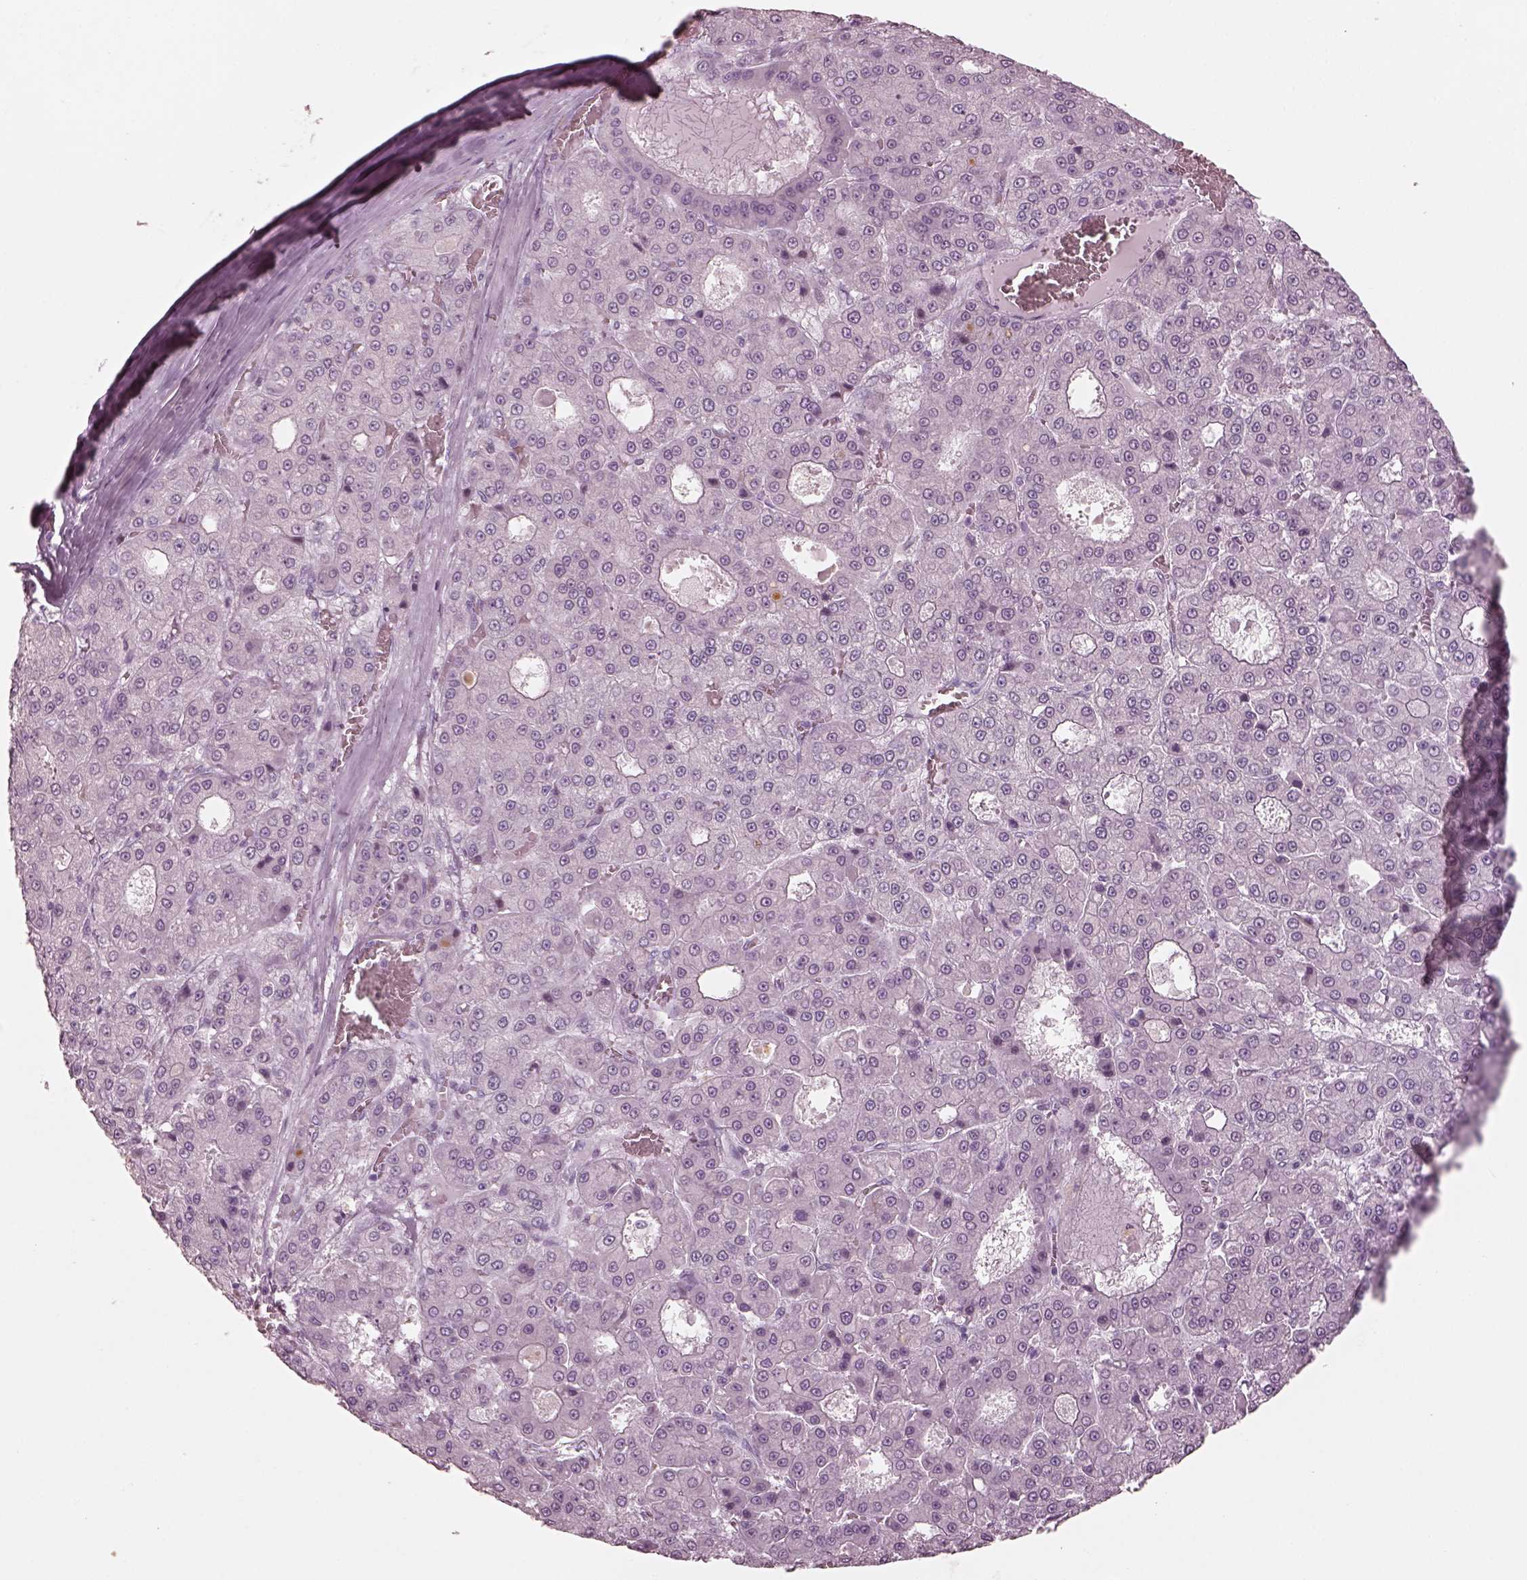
{"staining": {"intensity": "negative", "quantity": "none", "location": "none"}, "tissue": "liver cancer", "cell_type": "Tumor cells", "image_type": "cancer", "snomed": [{"axis": "morphology", "description": "Carcinoma, Hepatocellular, NOS"}, {"axis": "topography", "description": "Liver"}], "caption": "Image shows no significant protein staining in tumor cells of hepatocellular carcinoma (liver).", "gene": "OPN4", "patient": {"sex": "male", "age": 70}}